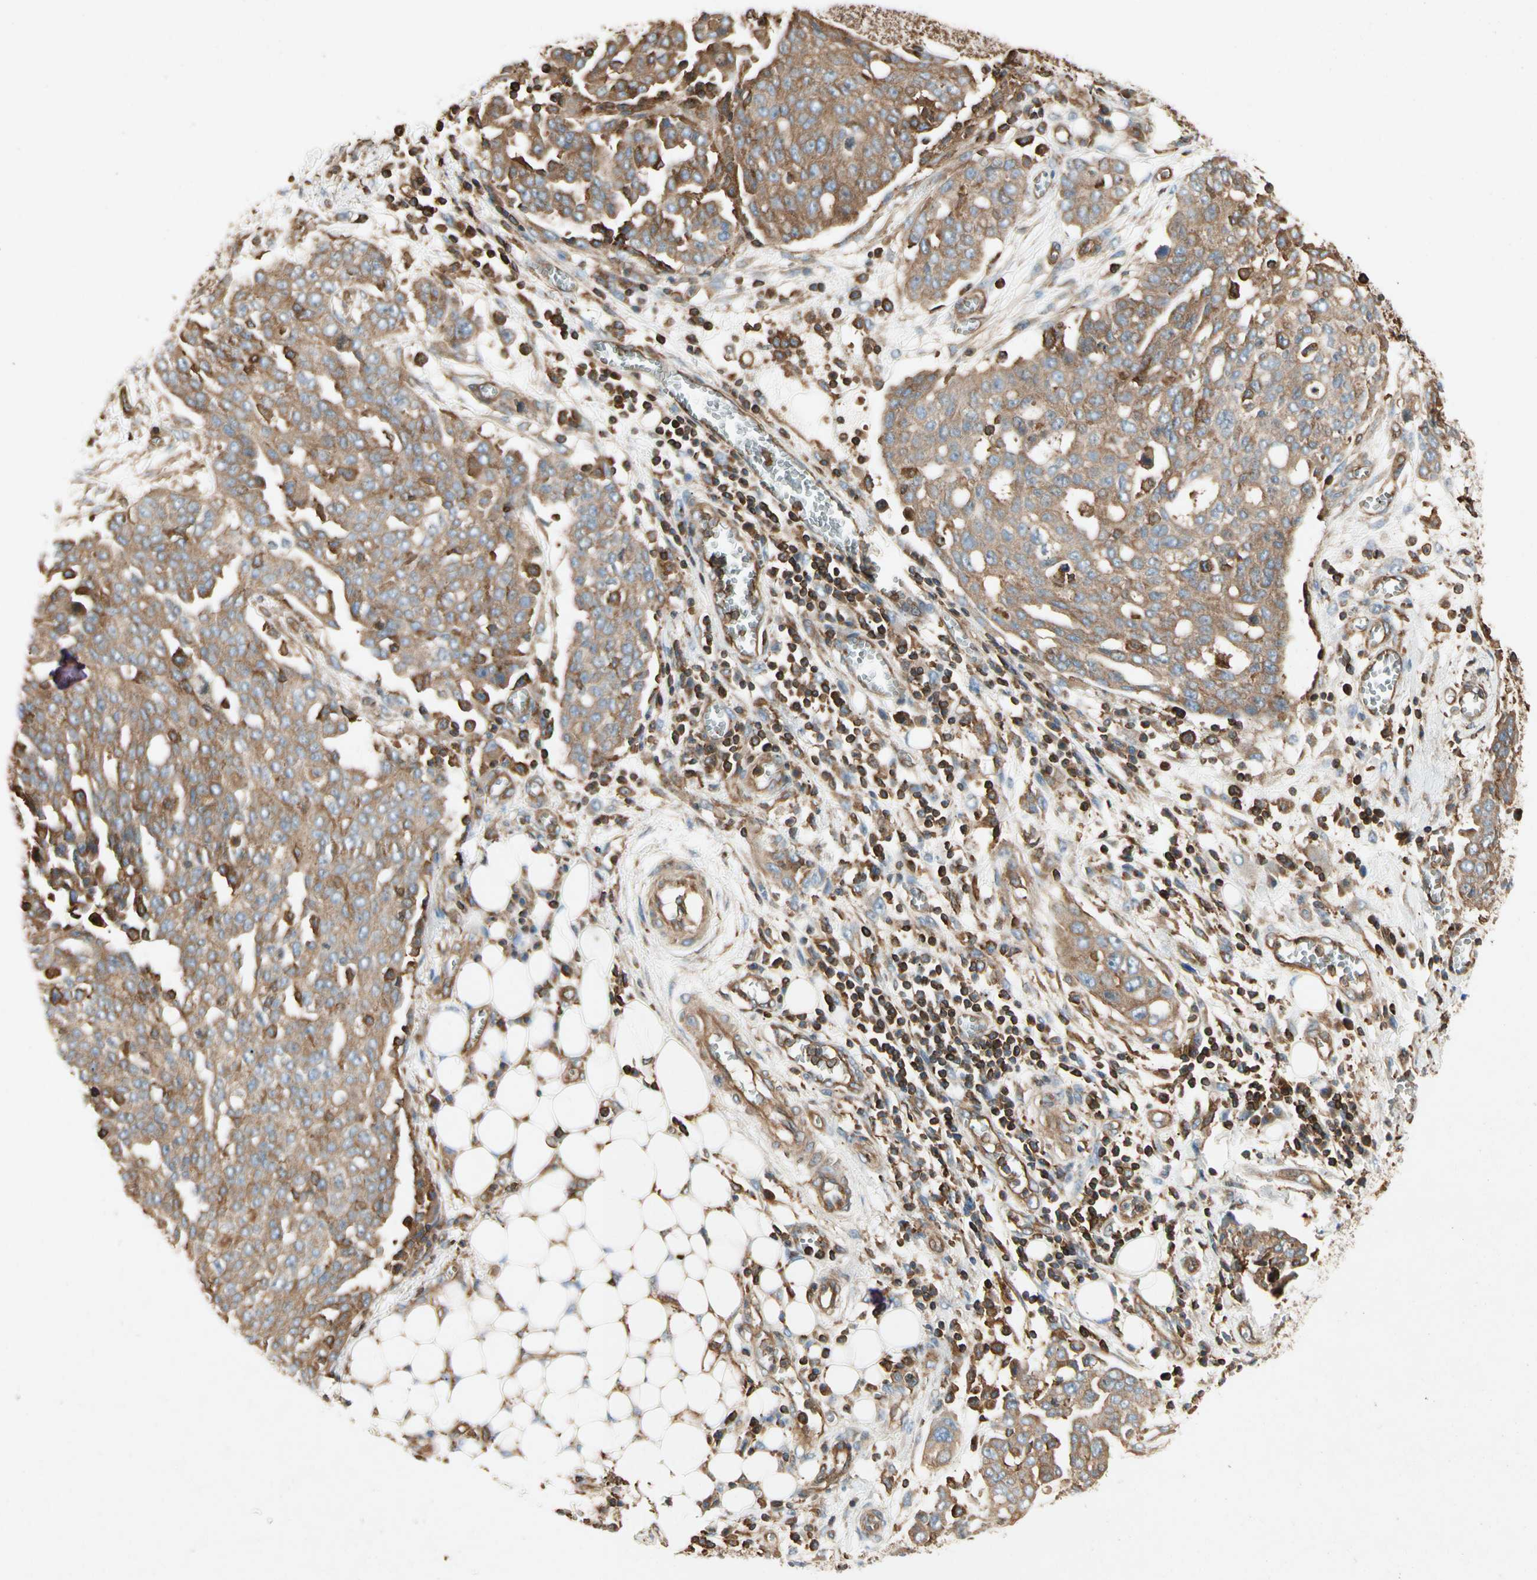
{"staining": {"intensity": "moderate", "quantity": ">75%", "location": "cytoplasmic/membranous"}, "tissue": "ovarian cancer", "cell_type": "Tumor cells", "image_type": "cancer", "snomed": [{"axis": "morphology", "description": "Cystadenocarcinoma, serous, NOS"}, {"axis": "topography", "description": "Soft tissue"}, {"axis": "topography", "description": "Ovary"}], "caption": "Immunohistochemical staining of ovarian cancer (serous cystadenocarcinoma) exhibits medium levels of moderate cytoplasmic/membranous staining in approximately >75% of tumor cells. (DAB IHC, brown staining for protein, blue staining for nuclei).", "gene": "ARPC2", "patient": {"sex": "female", "age": 57}}